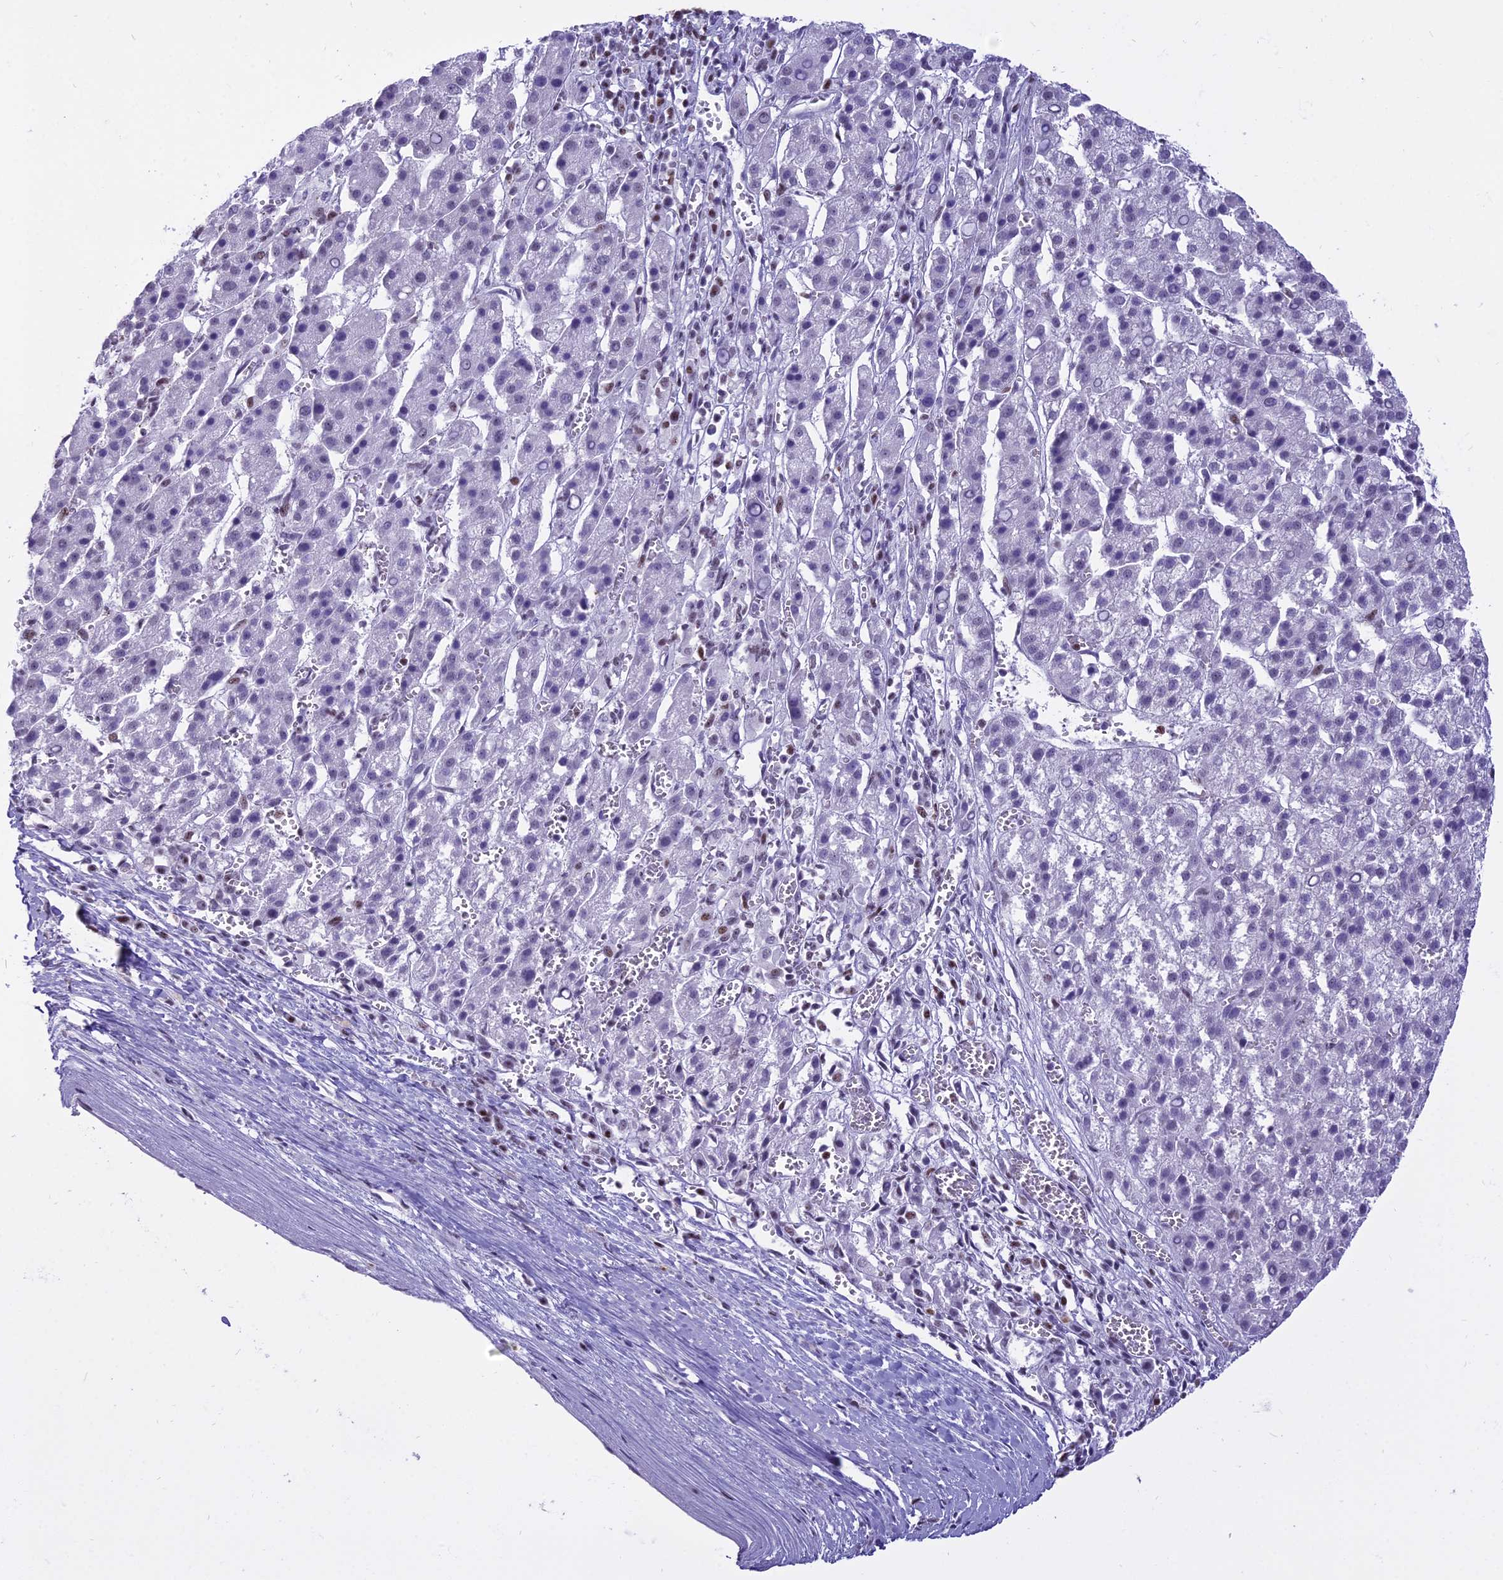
{"staining": {"intensity": "negative", "quantity": "none", "location": "none"}, "tissue": "liver cancer", "cell_type": "Tumor cells", "image_type": "cancer", "snomed": [{"axis": "morphology", "description": "Carcinoma, Hepatocellular, NOS"}, {"axis": "topography", "description": "Liver"}], "caption": "IHC of human hepatocellular carcinoma (liver) shows no staining in tumor cells. (Brightfield microscopy of DAB immunohistochemistry at high magnification).", "gene": "PARP1", "patient": {"sex": "female", "age": 58}}